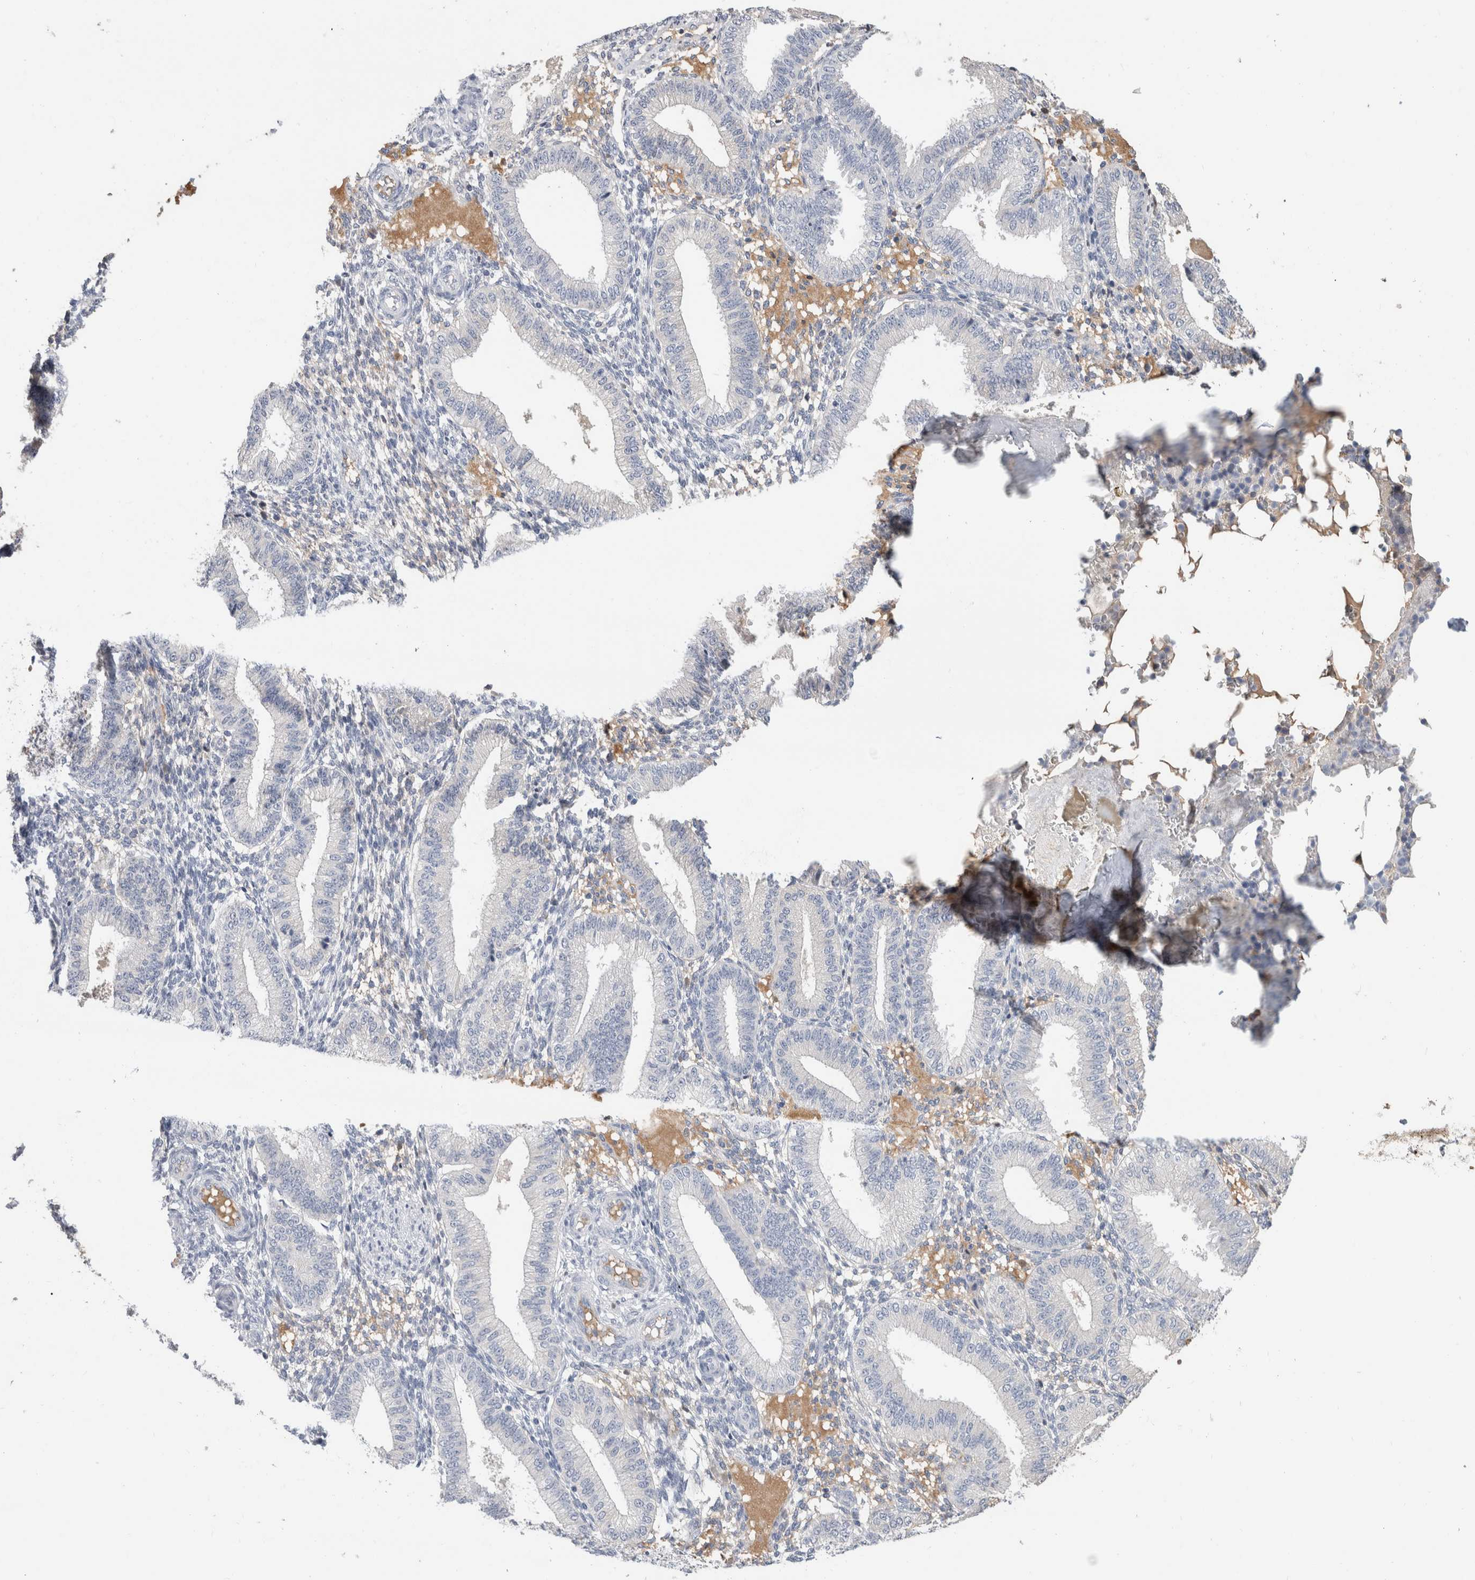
{"staining": {"intensity": "negative", "quantity": "none", "location": "none"}, "tissue": "endometrium", "cell_type": "Cells in endometrial stroma", "image_type": "normal", "snomed": [{"axis": "morphology", "description": "Normal tissue, NOS"}, {"axis": "topography", "description": "Endometrium"}], "caption": "High power microscopy photomicrograph of an immunohistochemistry image of unremarkable endometrium, revealing no significant staining in cells in endometrial stroma.", "gene": "SCGB1A1", "patient": {"sex": "female", "age": 39}}